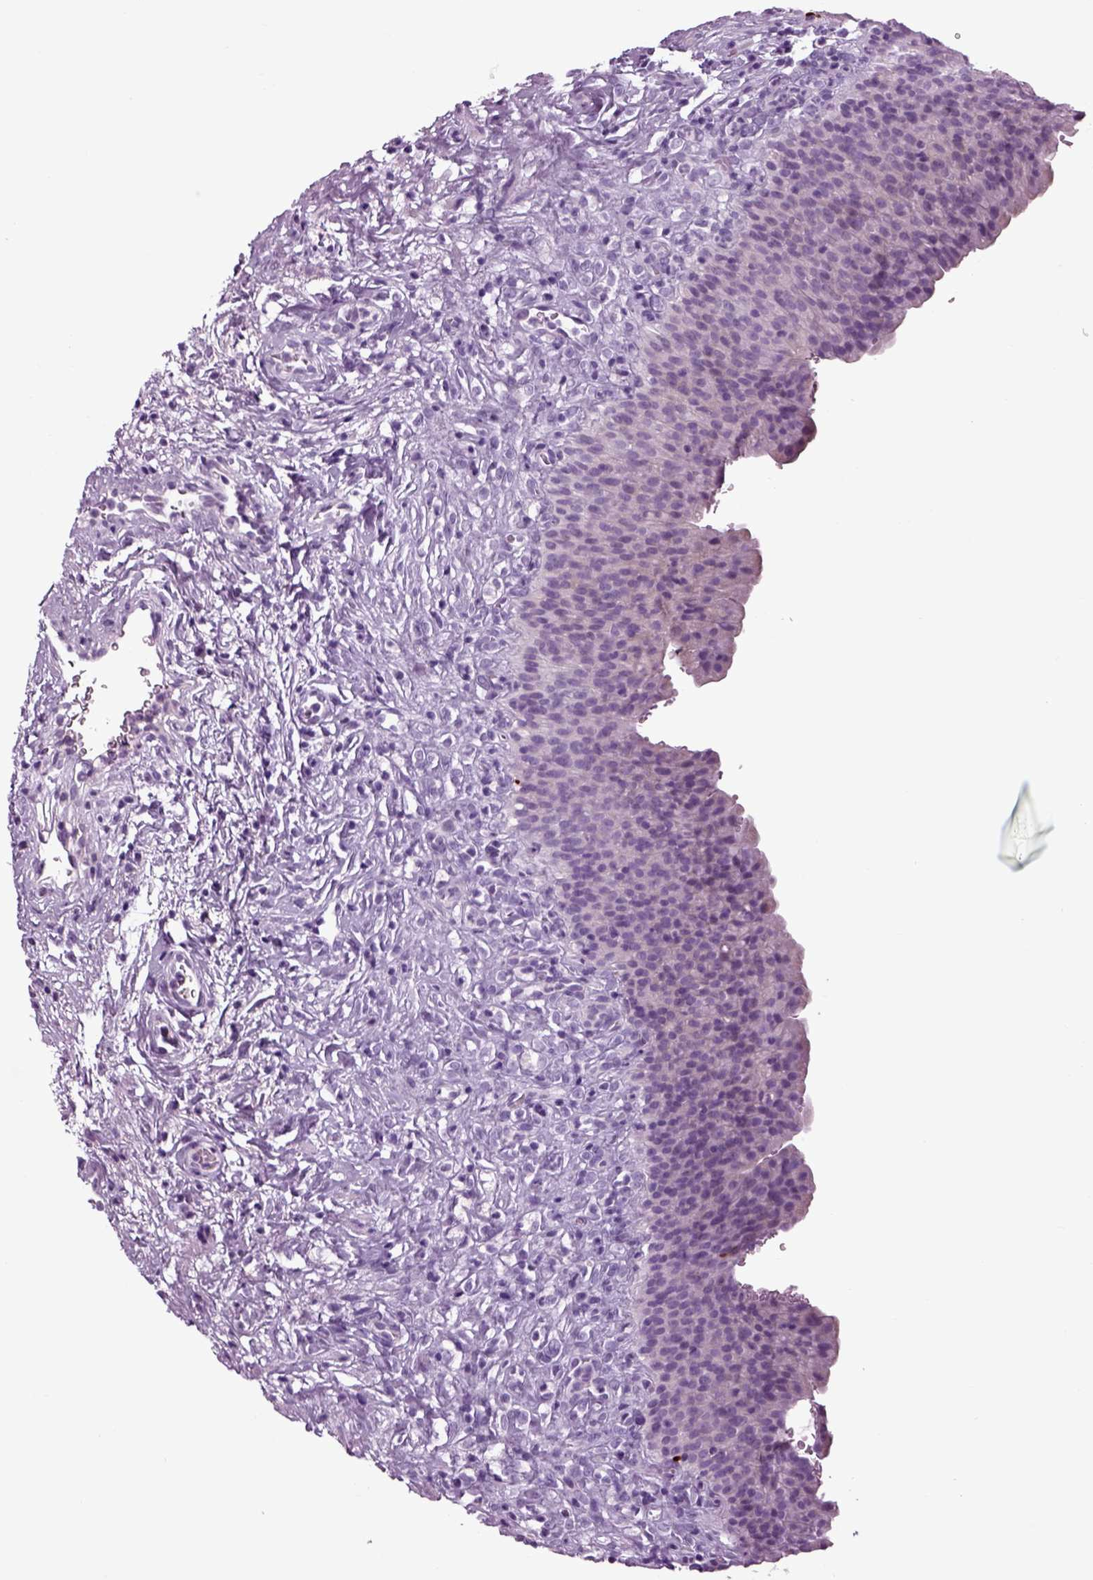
{"staining": {"intensity": "negative", "quantity": "none", "location": "none"}, "tissue": "urinary bladder", "cell_type": "Urothelial cells", "image_type": "normal", "snomed": [{"axis": "morphology", "description": "Normal tissue, NOS"}, {"axis": "topography", "description": "Urinary bladder"}], "caption": "Photomicrograph shows no protein staining in urothelial cells of benign urinary bladder. (DAB immunohistochemistry visualized using brightfield microscopy, high magnification).", "gene": "ARHGAP11A", "patient": {"sex": "male", "age": 76}}